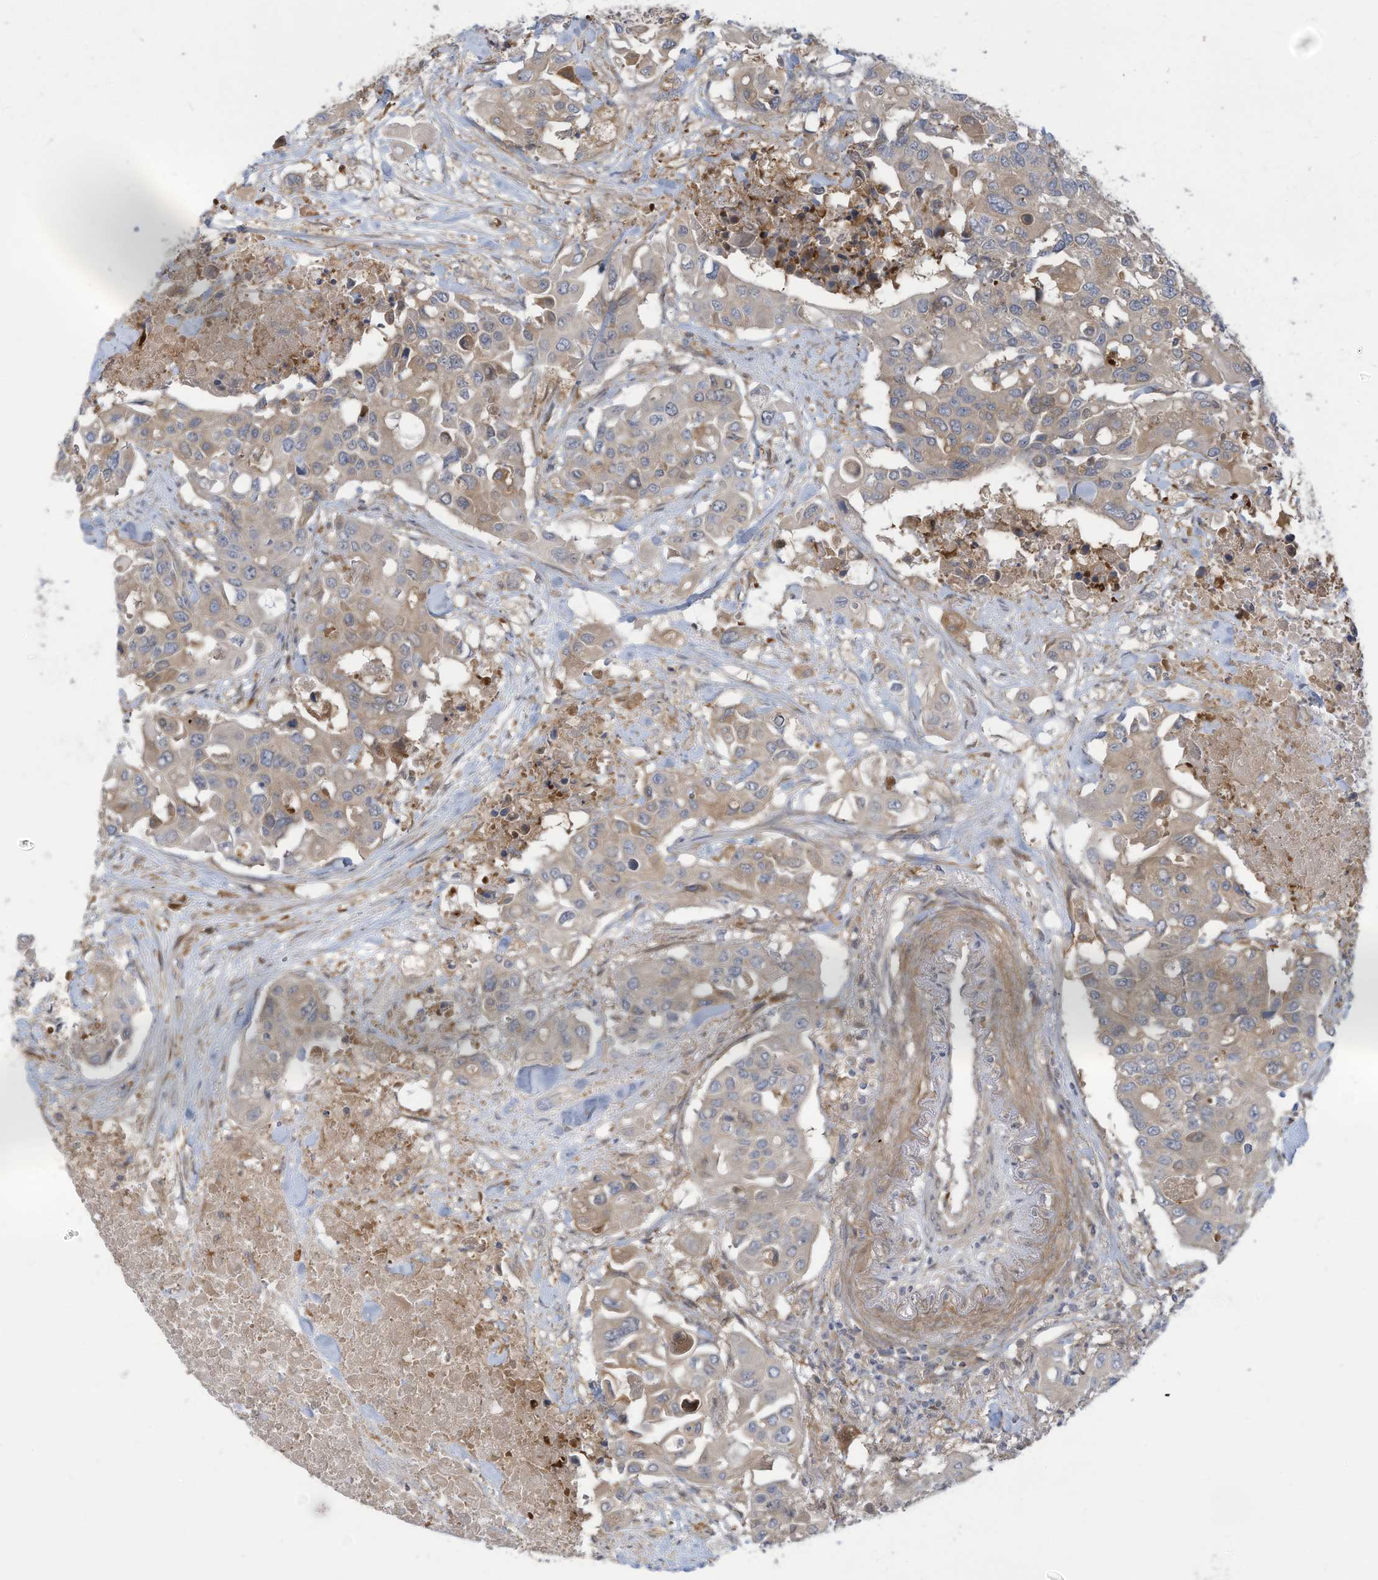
{"staining": {"intensity": "weak", "quantity": ">75%", "location": "cytoplasmic/membranous"}, "tissue": "colorectal cancer", "cell_type": "Tumor cells", "image_type": "cancer", "snomed": [{"axis": "morphology", "description": "Adenocarcinoma, NOS"}, {"axis": "topography", "description": "Colon"}], "caption": "This is an image of immunohistochemistry staining of colorectal adenocarcinoma, which shows weak expression in the cytoplasmic/membranous of tumor cells.", "gene": "ADI1", "patient": {"sex": "male", "age": 77}}